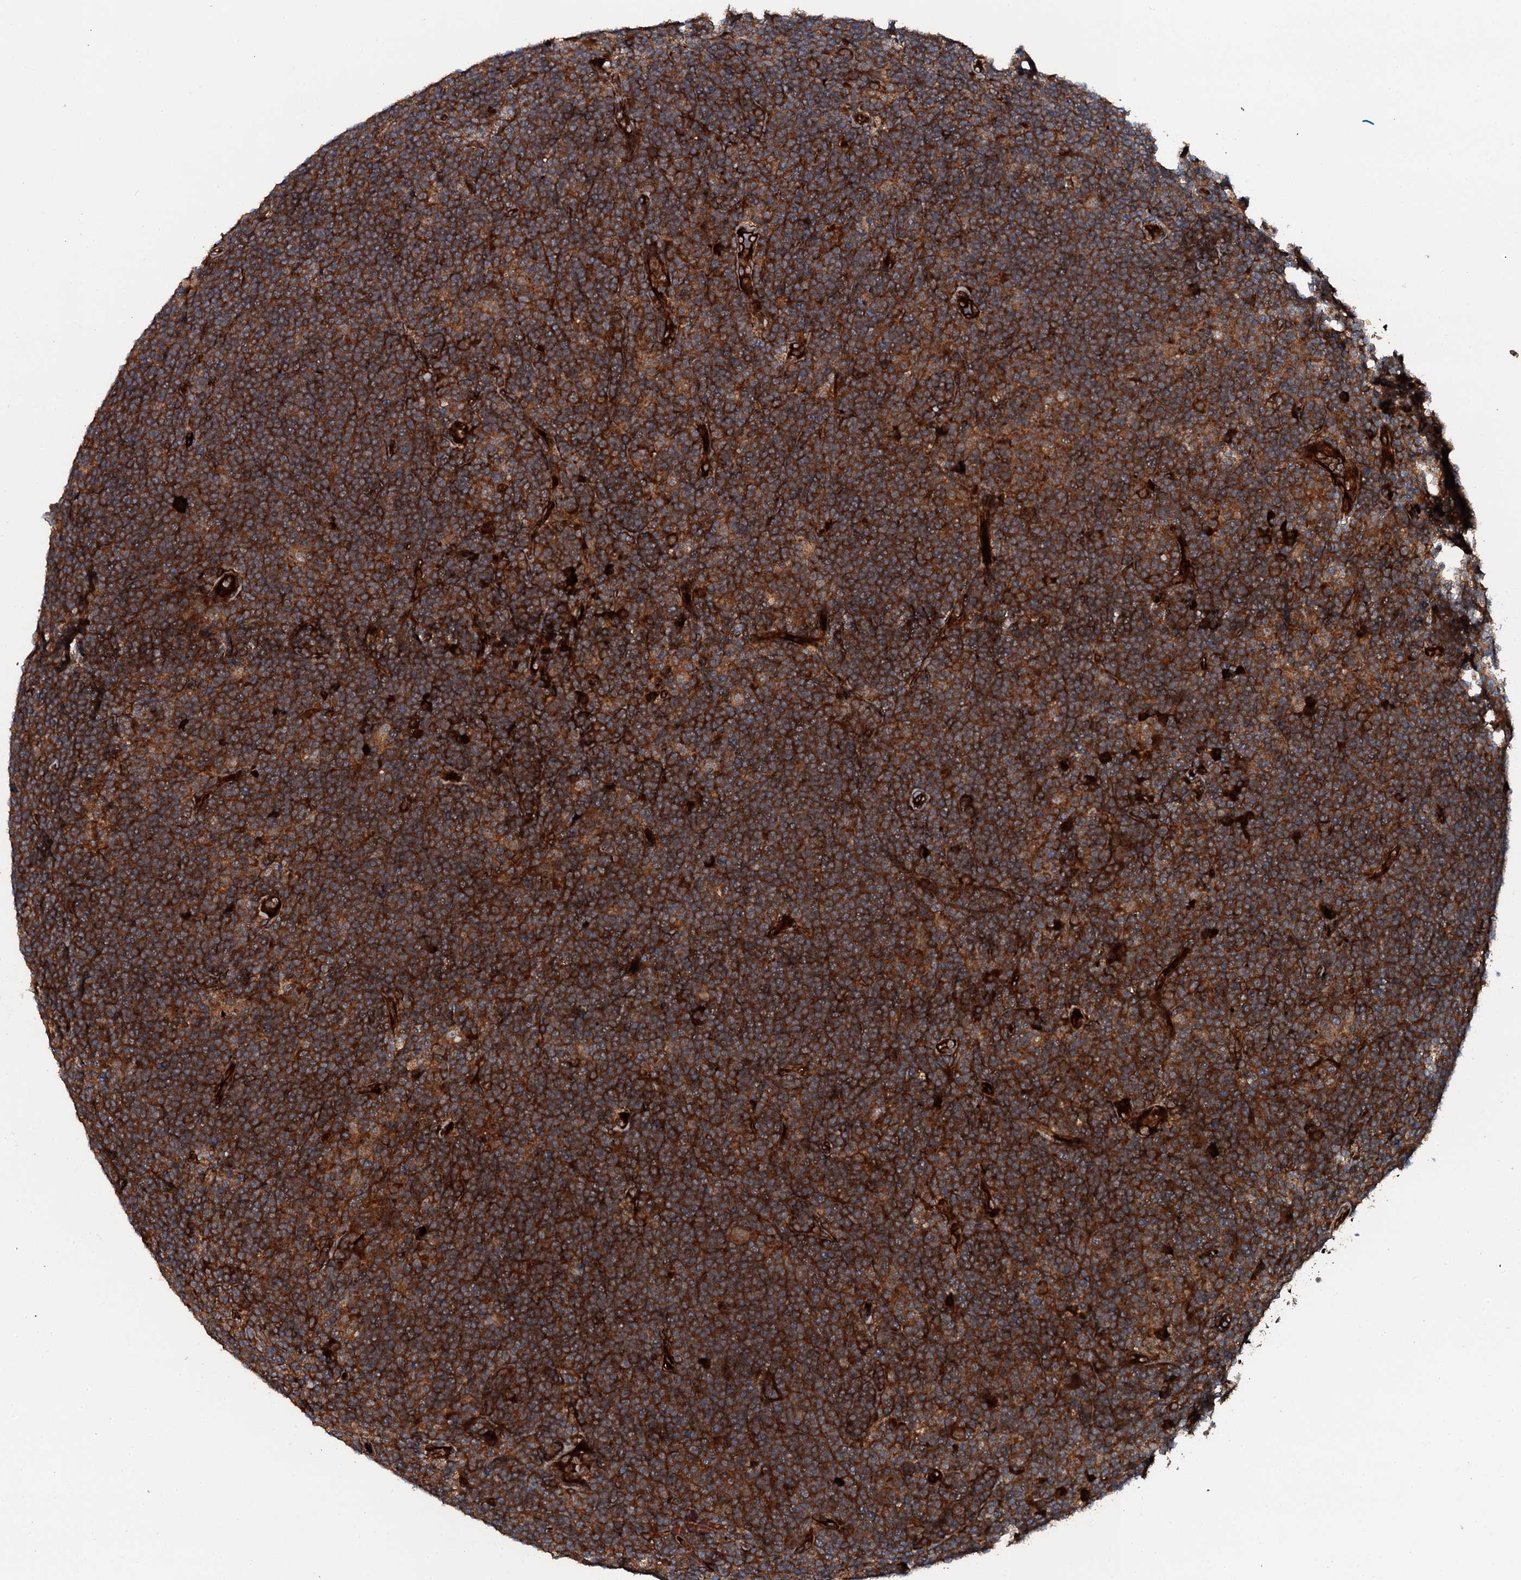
{"staining": {"intensity": "moderate", "quantity": ">75%", "location": "cytoplasmic/membranous"}, "tissue": "lymphoma", "cell_type": "Tumor cells", "image_type": "cancer", "snomed": [{"axis": "morphology", "description": "Hodgkin's disease, NOS"}, {"axis": "topography", "description": "Lymph node"}], "caption": "A brown stain shows moderate cytoplasmic/membranous expression of a protein in lymphoma tumor cells.", "gene": "FLYWCH1", "patient": {"sex": "female", "age": 57}}